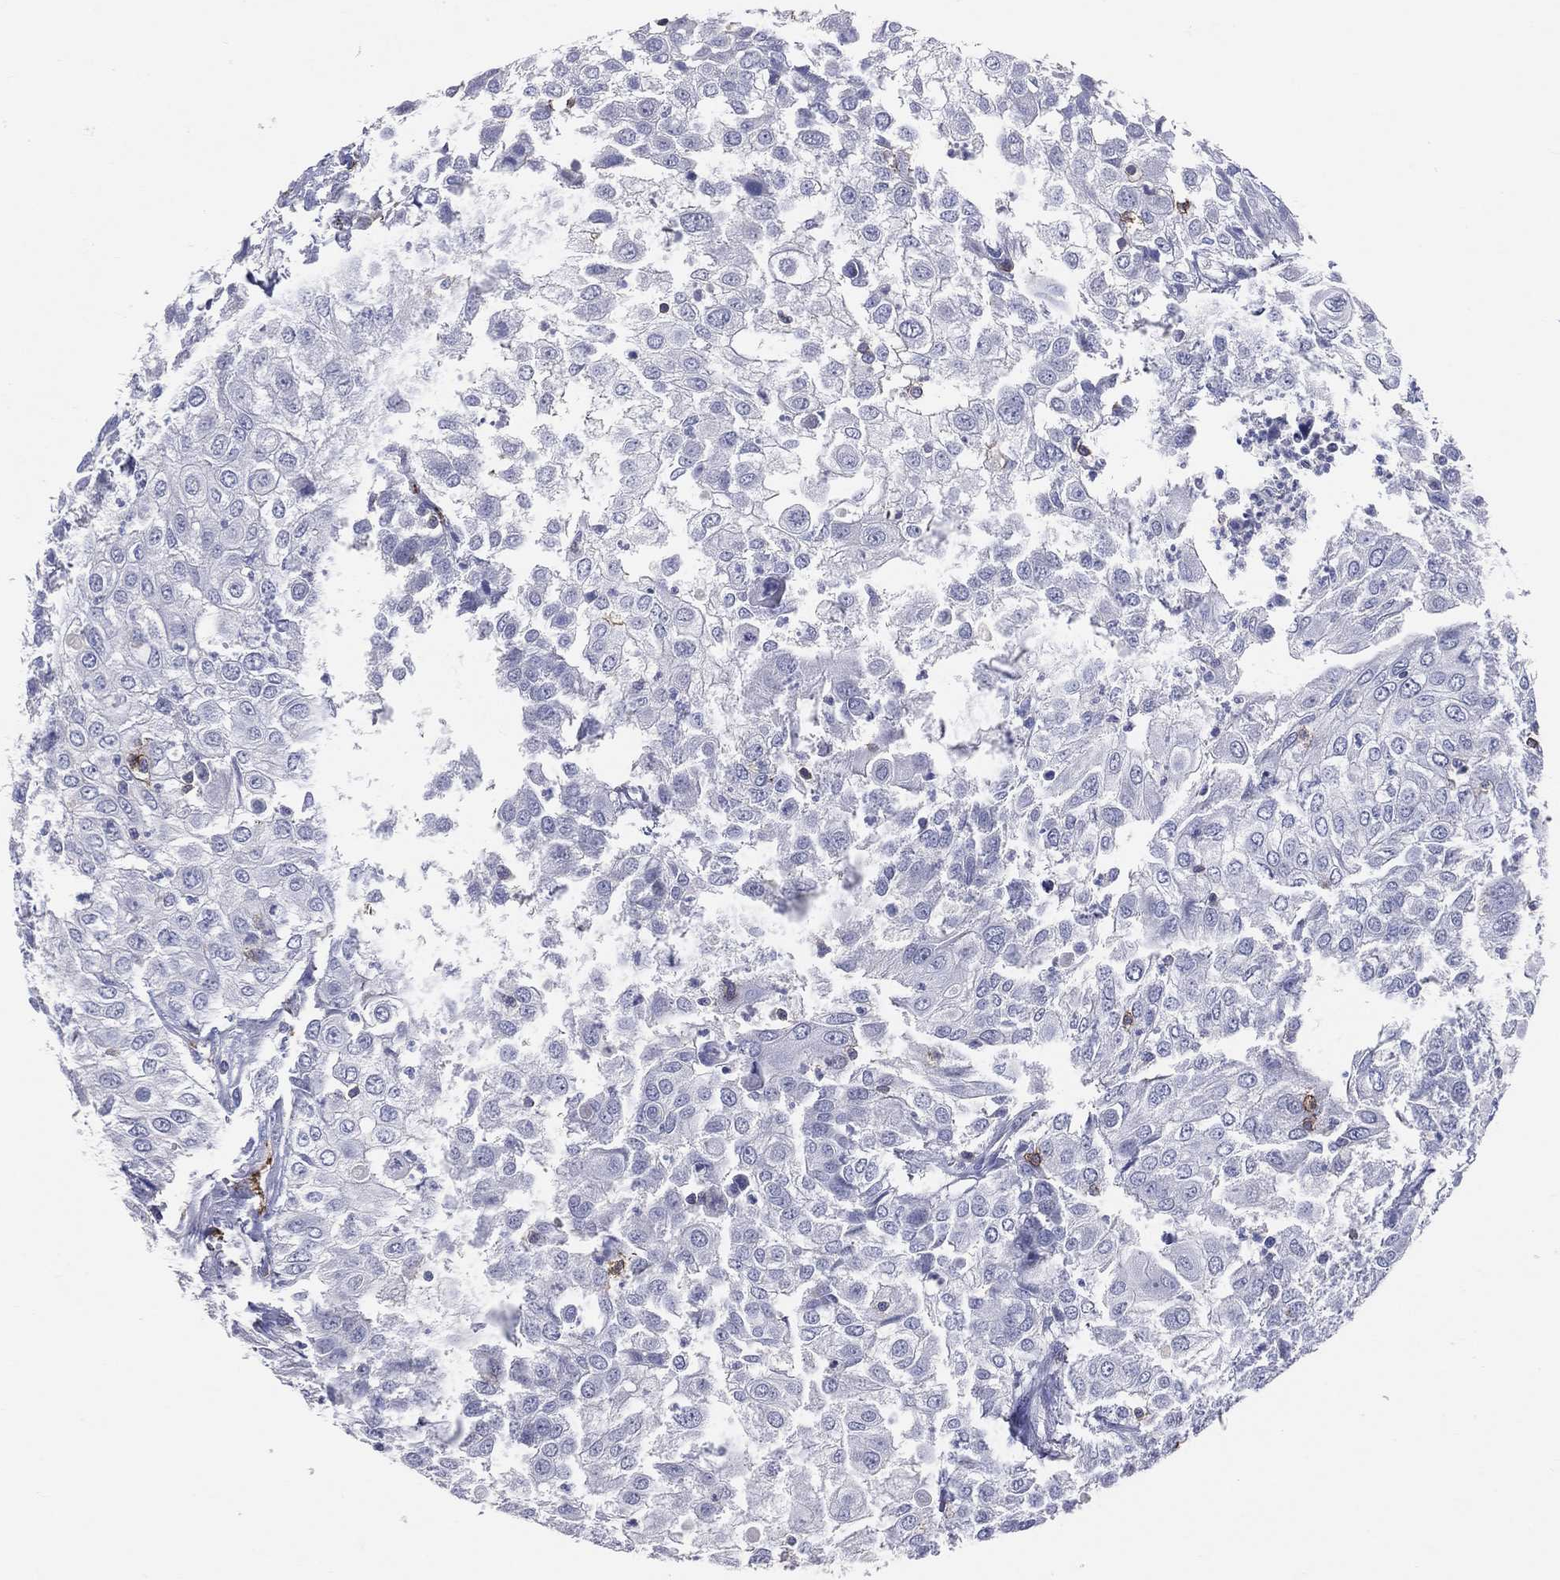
{"staining": {"intensity": "negative", "quantity": "none", "location": "none"}, "tissue": "urothelial cancer", "cell_type": "Tumor cells", "image_type": "cancer", "snomed": [{"axis": "morphology", "description": "Urothelial carcinoma, High grade"}, {"axis": "topography", "description": "Urinary bladder"}], "caption": "A photomicrograph of urothelial carcinoma (high-grade) stained for a protein displays no brown staining in tumor cells.", "gene": "LAT", "patient": {"sex": "female", "age": 79}}